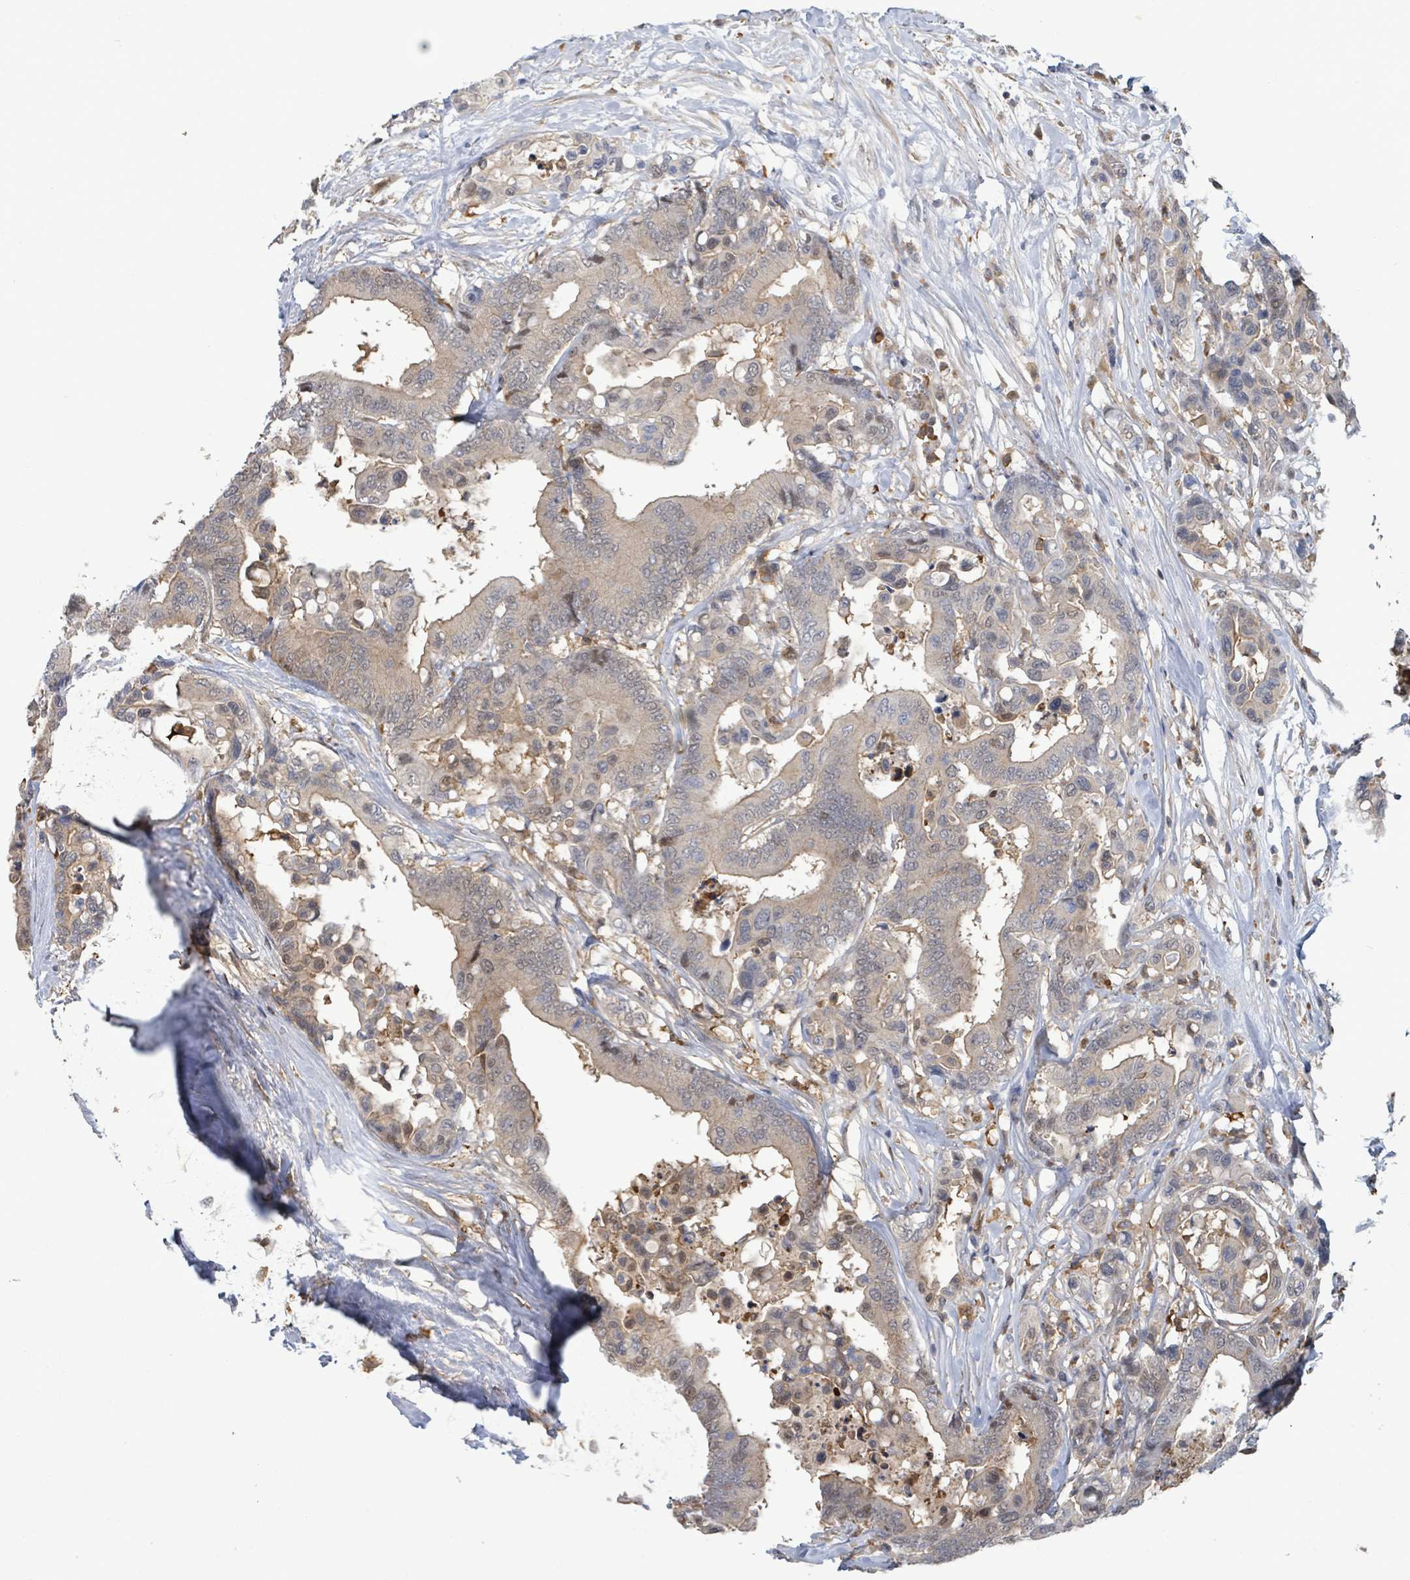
{"staining": {"intensity": "weak", "quantity": "25%-75%", "location": "cytoplasmic/membranous"}, "tissue": "colorectal cancer", "cell_type": "Tumor cells", "image_type": "cancer", "snomed": [{"axis": "morphology", "description": "Normal tissue, NOS"}, {"axis": "morphology", "description": "Adenocarcinoma, NOS"}, {"axis": "topography", "description": "Colon"}], "caption": "The image shows staining of colorectal cancer (adenocarcinoma), revealing weak cytoplasmic/membranous protein positivity (brown color) within tumor cells.", "gene": "PGAM1", "patient": {"sex": "male", "age": 82}}